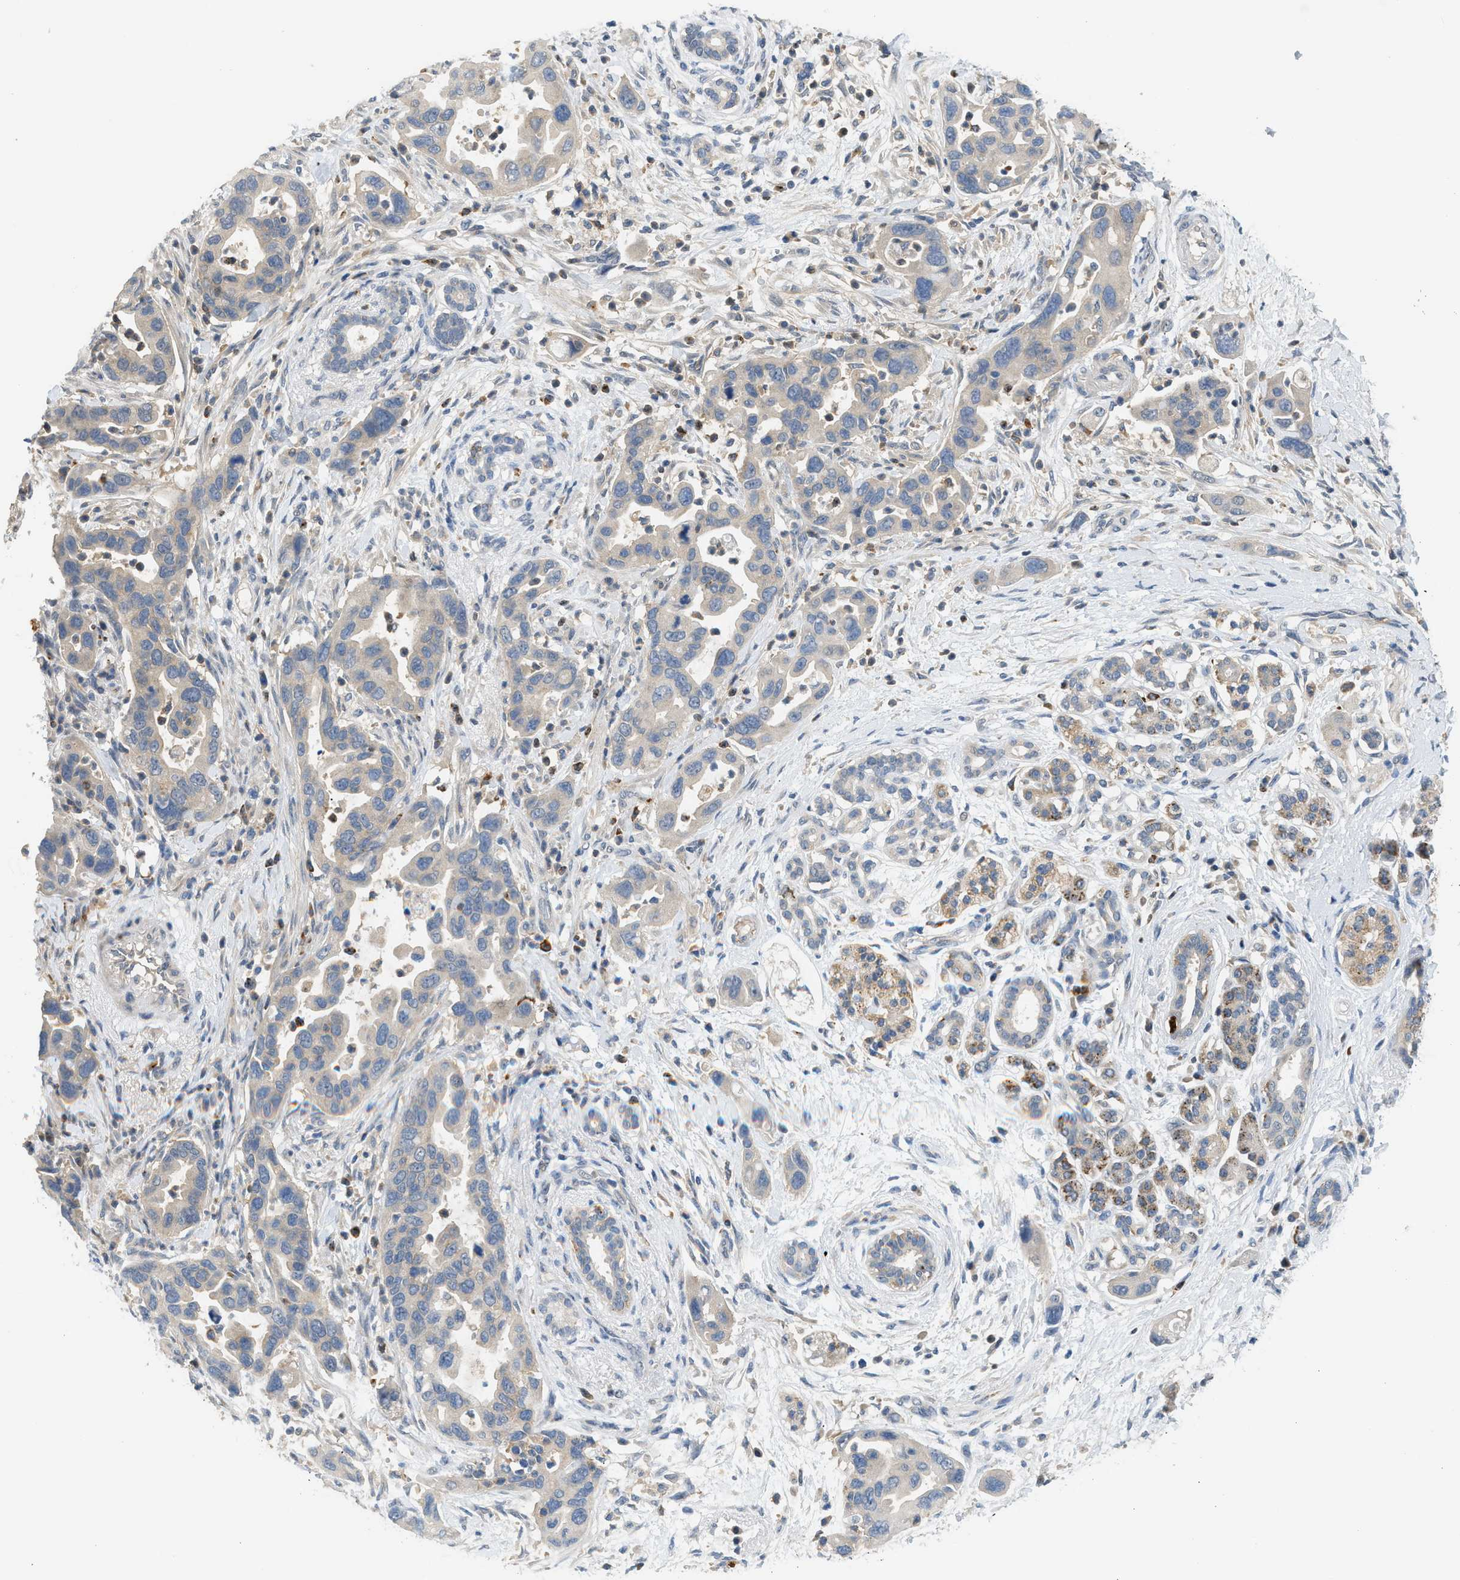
{"staining": {"intensity": "negative", "quantity": "none", "location": "none"}, "tissue": "pancreatic cancer", "cell_type": "Tumor cells", "image_type": "cancer", "snomed": [{"axis": "morphology", "description": "Normal tissue, NOS"}, {"axis": "morphology", "description": "Adenocarcinoma, NOS"}, {"axis": "topography", "description": "Pancreas"}], "caption": "Tumor cells show no significant protein expression in adenocarcinoma (pancreatic).", "gene": "RHBDF2", "patient": {"sex": "female", "age": 71}}